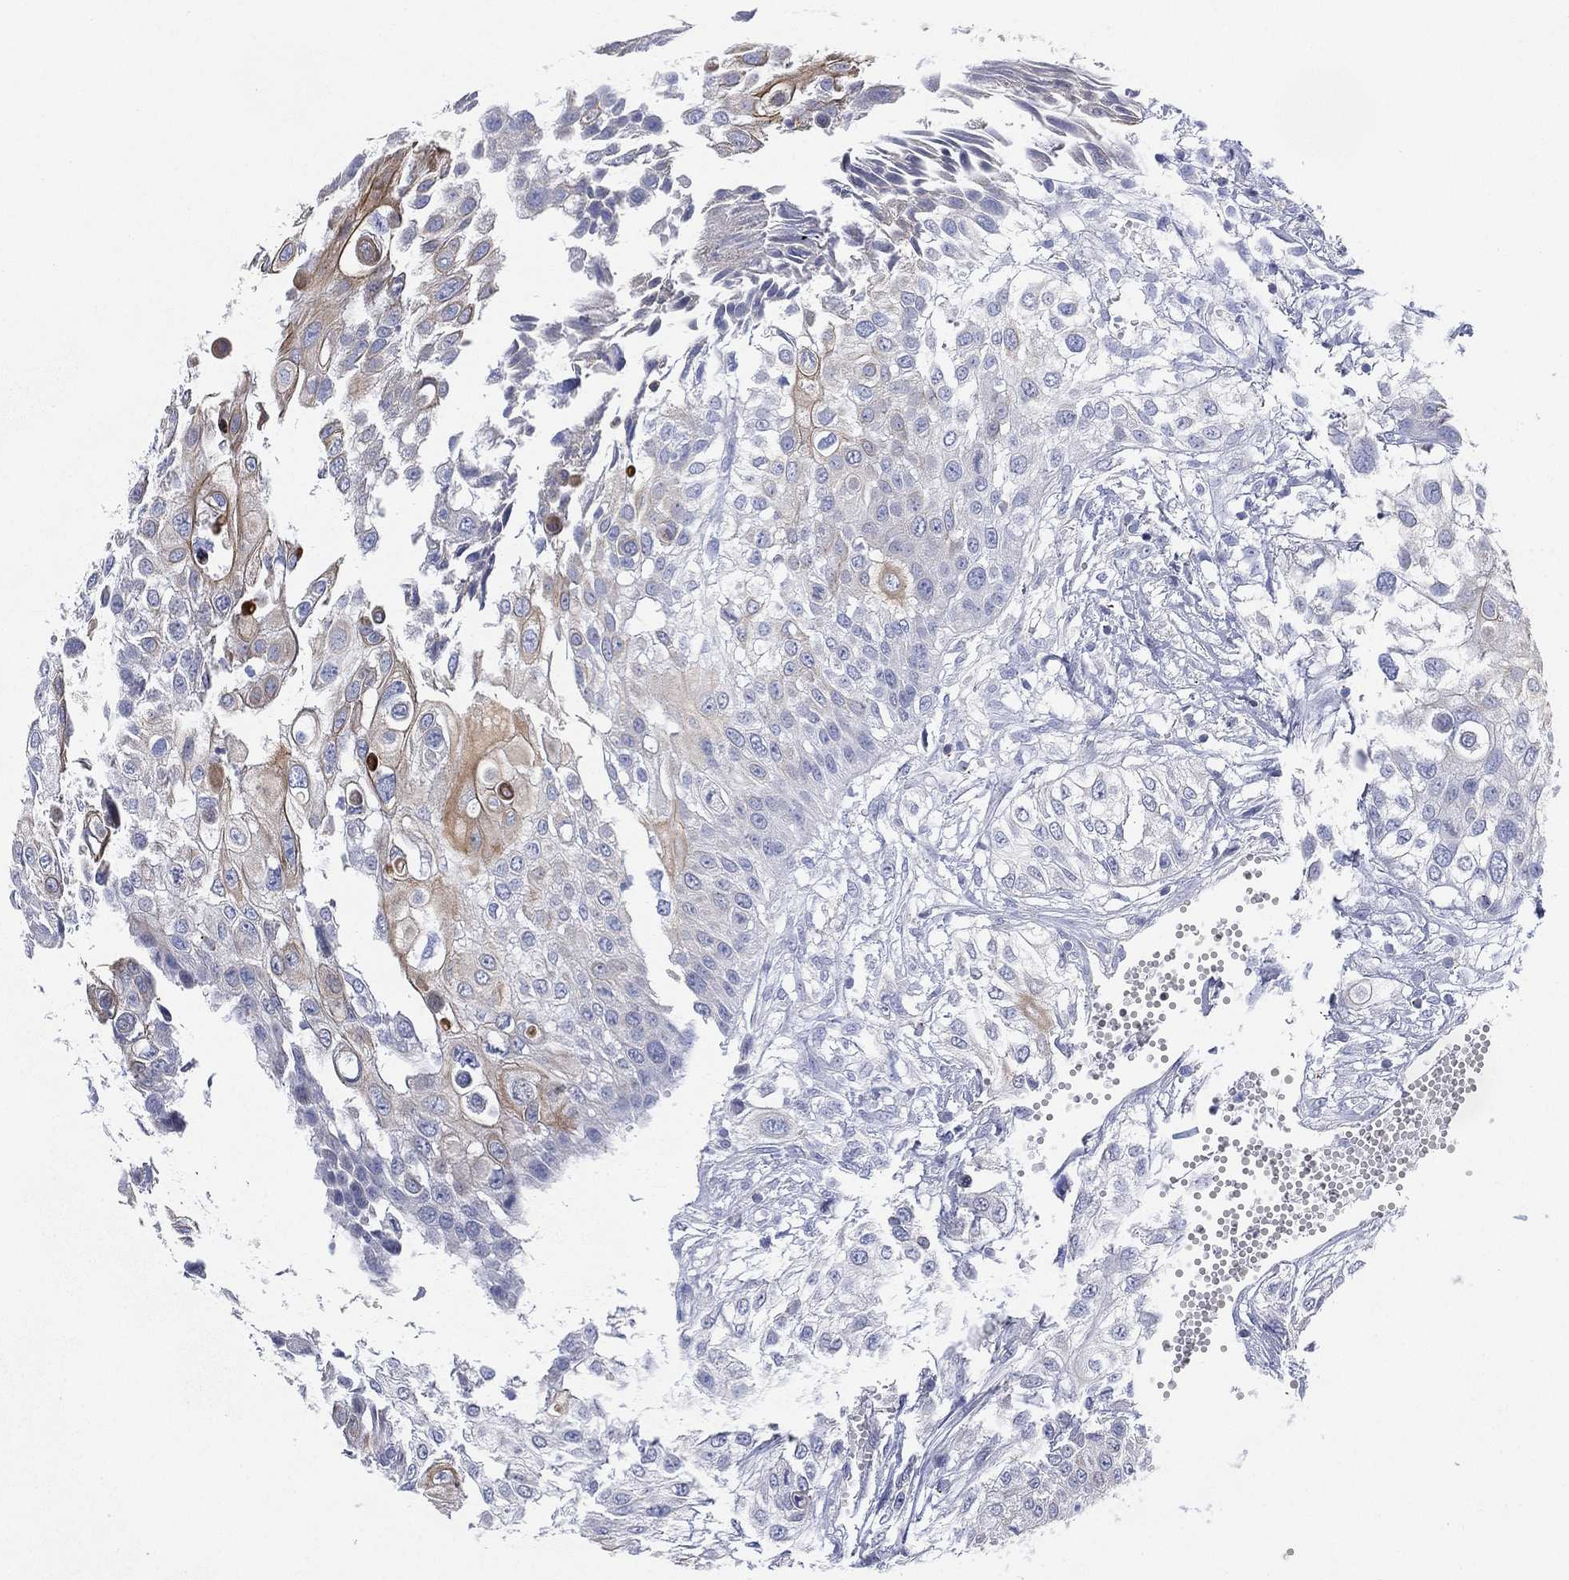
{"staining": {"intensity": "weak", "quantity": "<25%", "location": "cytoplasmic/membranous"}, "tissue": "urothelial cancer", "cell_type": "Tumor cells", "image_type": "cancer", "snomed": [{"axis": "morphology", "description": "Urothelial carcinoma, High grade"}, {"axis": "topography", "description": "Urinary bladder"}], "caption": "Immunohistochemistry (IHC) of human urothelial cancer reveals no staining in tumor cells. The staining was performed using DAB to visualize the protein expression in brown, while the nuclei were stained in blue with hematoxylin (Magnification: 20x).", "gene": "SEPTIN1", "patient": {"sex": "female", "age": 79}}